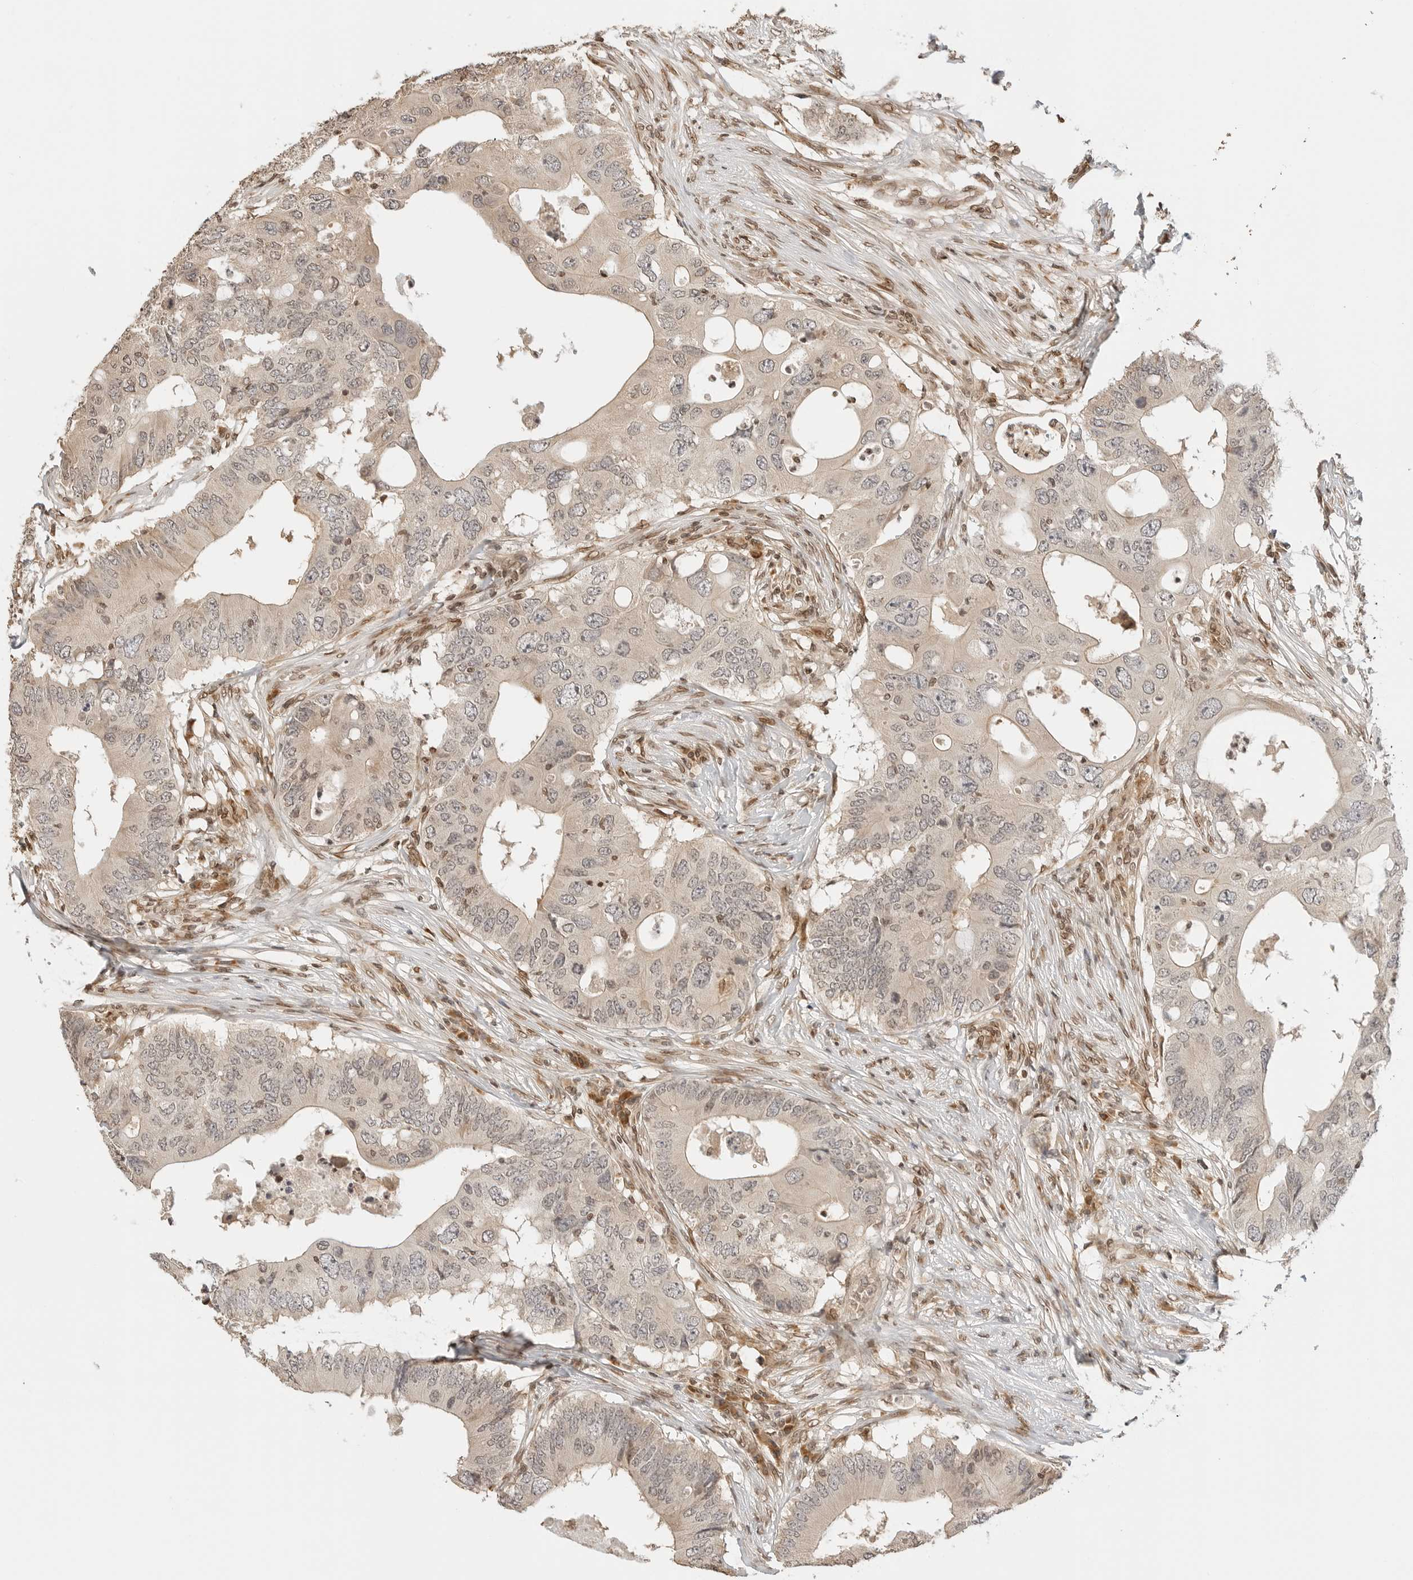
{"staining": {"intensity": "weak", "quantity": "<25%", "location": "nuclear"}, "tissue": "colorectal cancer", "cell_type": "Tumor cells", "image_type": "cancer", "snomed": [{"axis": "morphology", "description": "Adenocarcinoma, NOS"}, {"axis": "topography", "description": "Colon"}], "caption": "High magnification brightfield microscopy of adenocarcinoma (colorectal) stained with DAB (brown) and counterstained with hematoxylin (blue): tumor cells show no significant staining. The staining was performed using DAB to visualize the protein expression in brown, while the nuclei were stained in blue with hematoxylin (Magnification: 20x).", "gene": "POLH", "patient": {"sex": "male", "age": 71}}